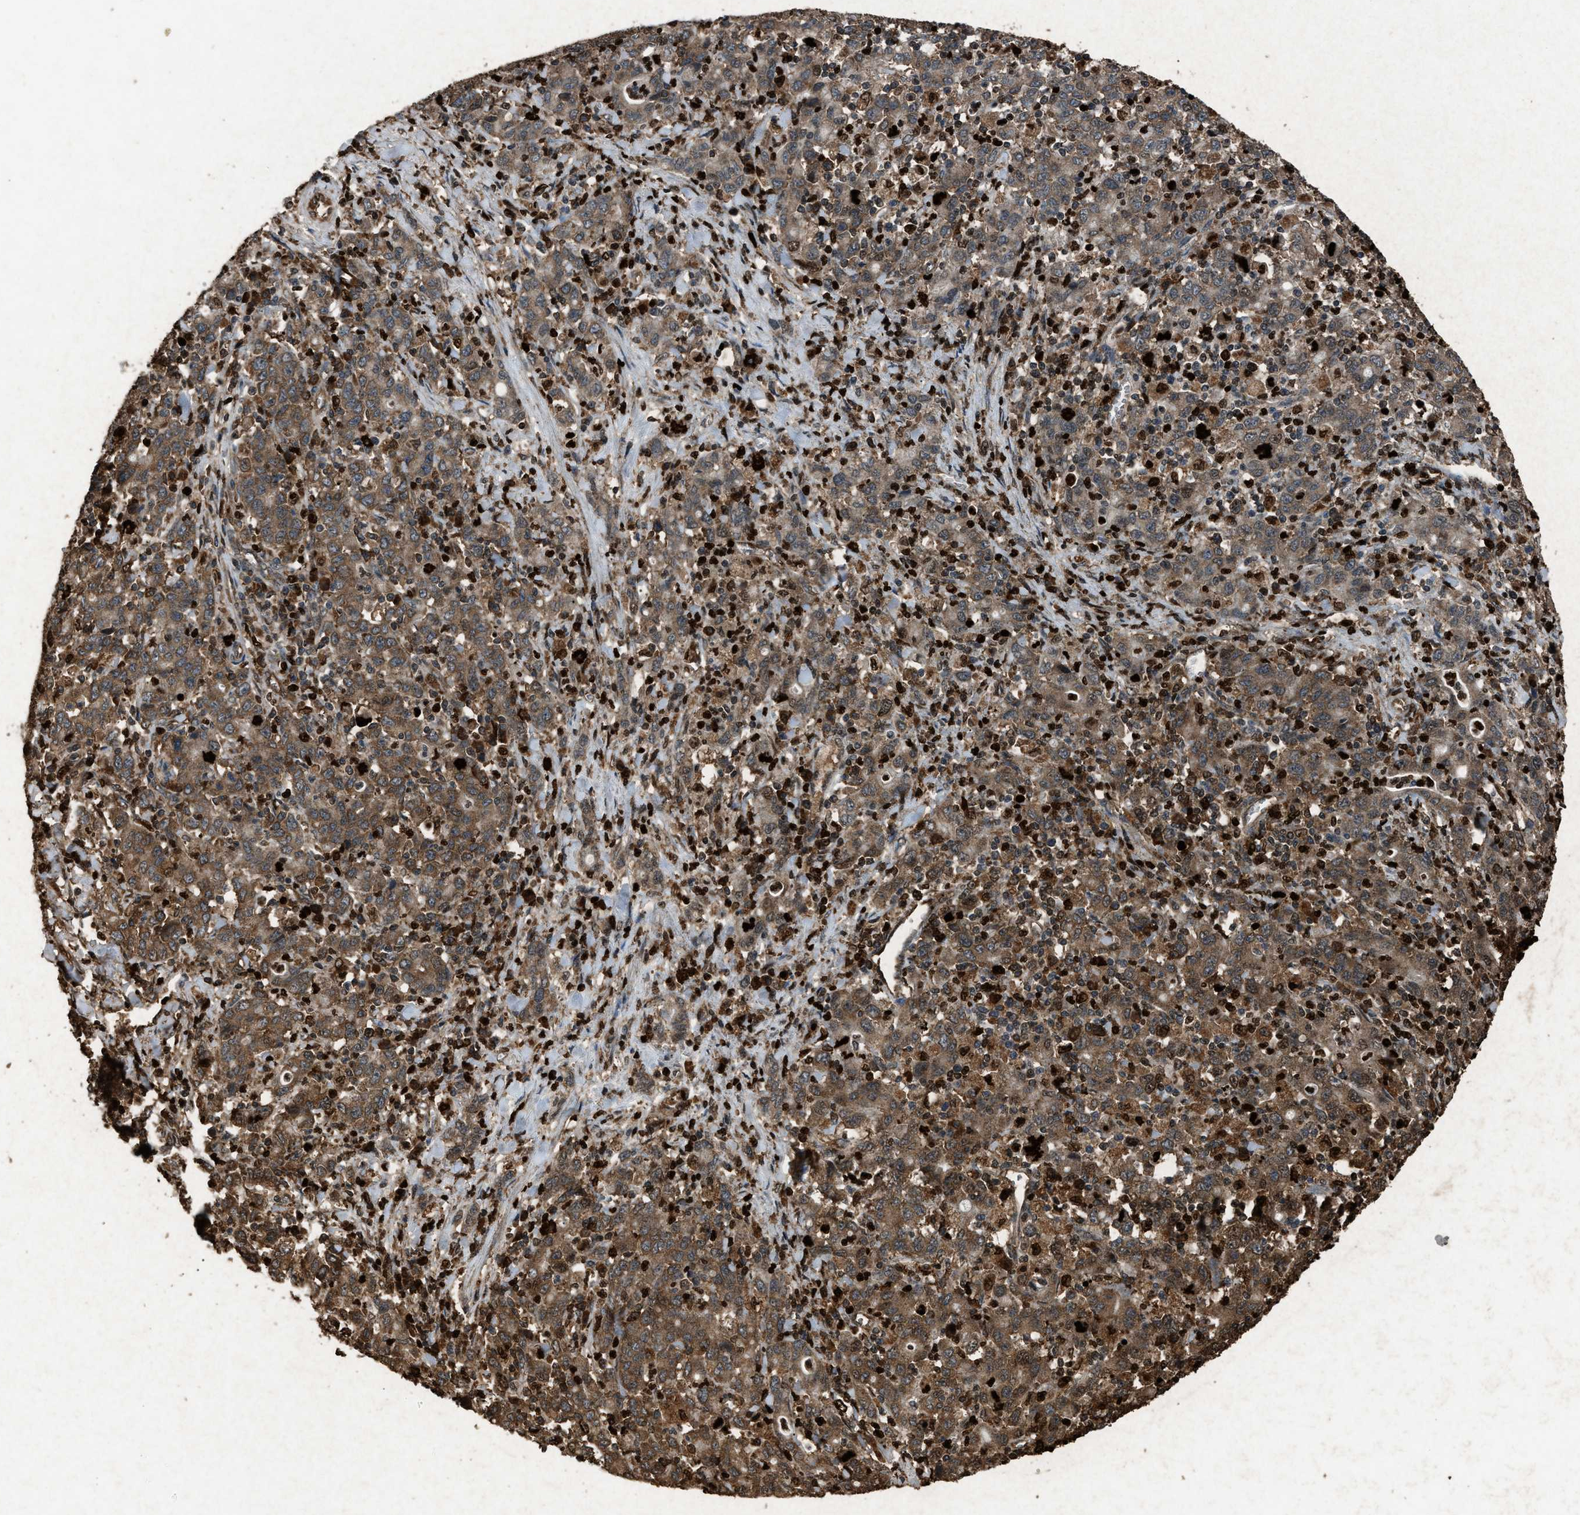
{"staining": {"intensity": "moderate", "quantity": ">75%", "location": "cytoplasmic/membranous"}, "tissue": "stomach cancer", "cell_type": "Tumor cells", "image_type": "cancer", "snomed": [{"axis": "morphology", "description": "Adenocarcinoma, NOS"}, {"axis": "topography", "description": "Stomach, upper"}], "caption": "Tumor cells exhibit medium levels of moderate cytoplasmic/membranous expression in about >75% of cells in stomach adenocarcinoma.", "gene": "PSMD1", "patient": {"sex": "male", "age": 69}}